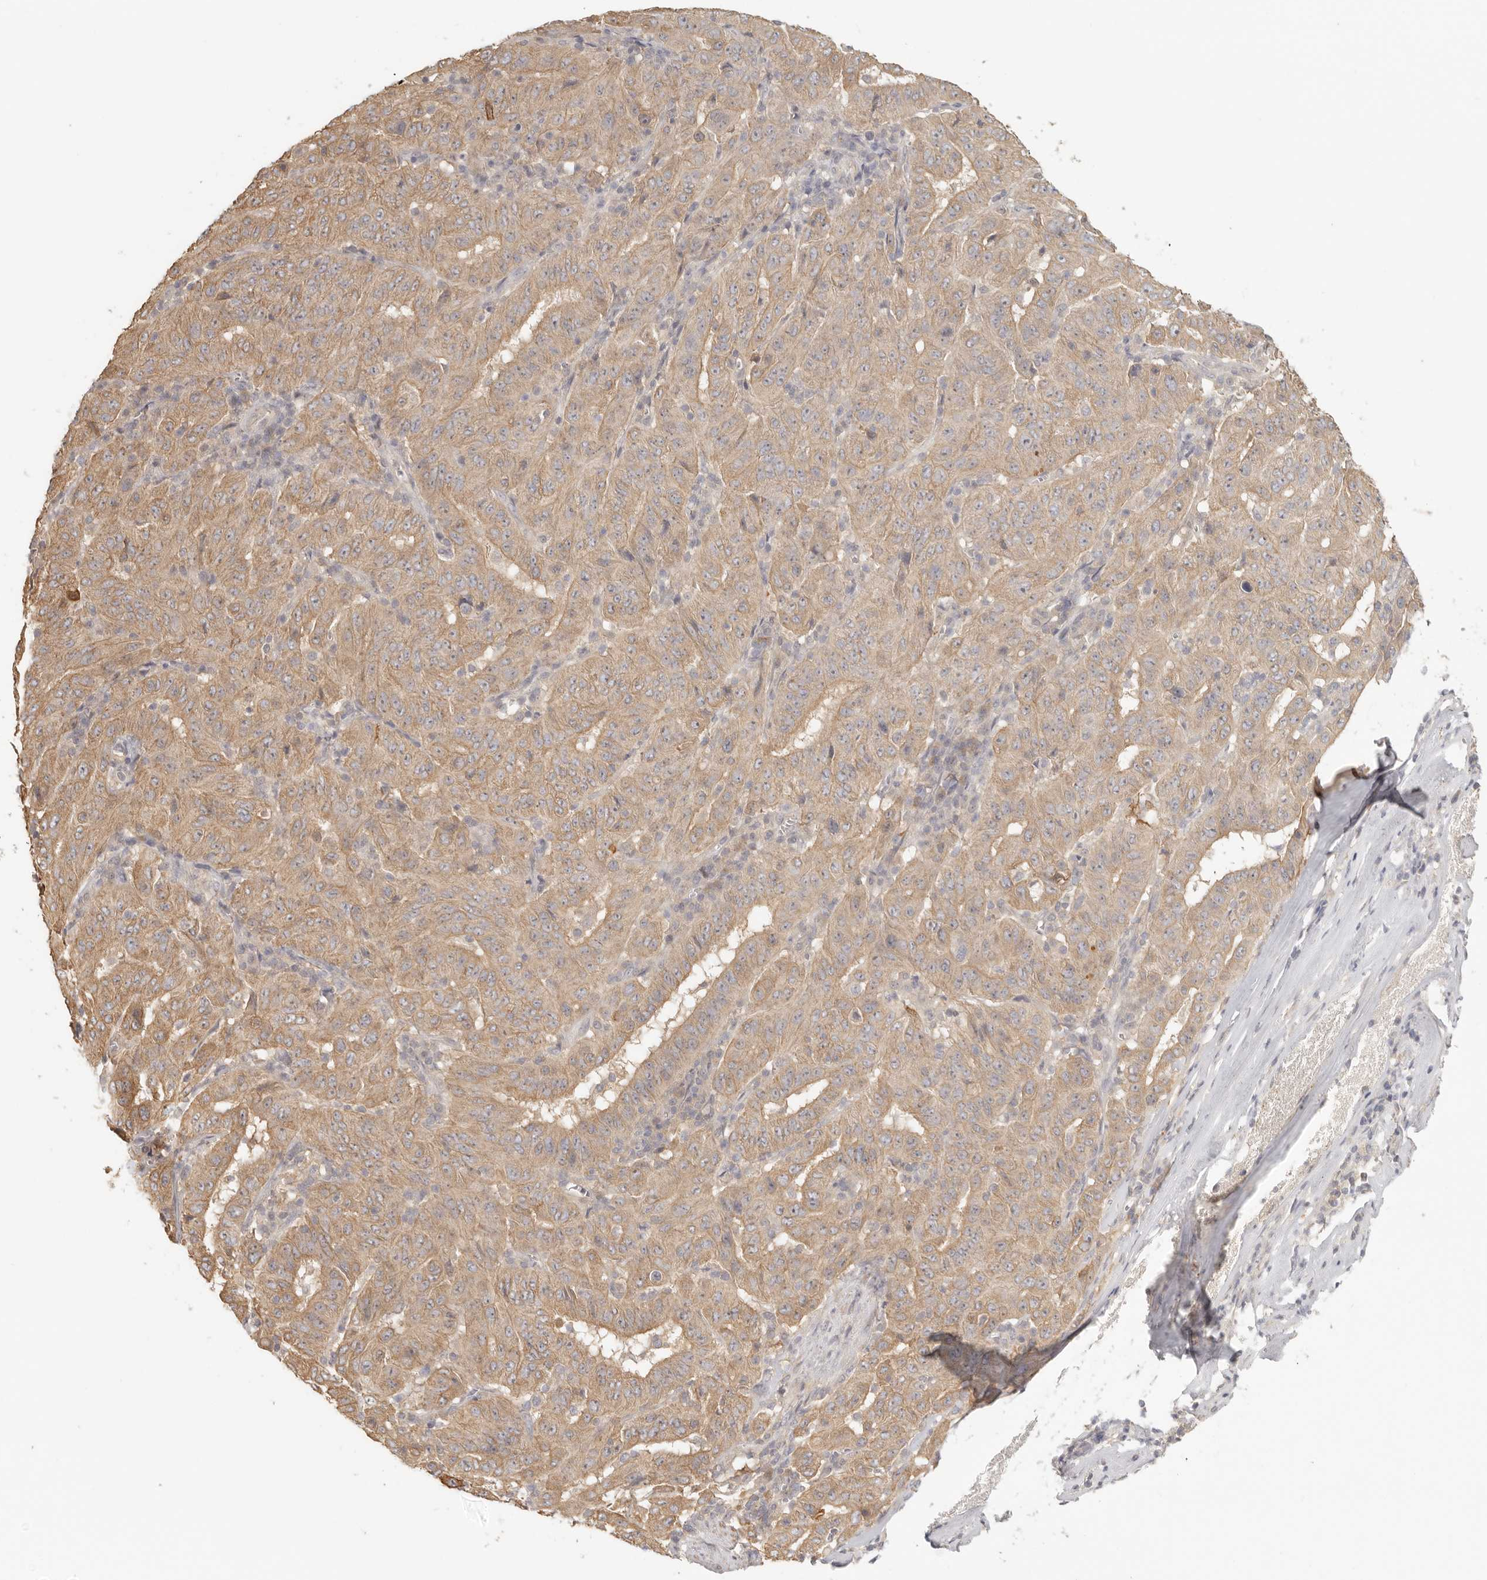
{"staining": {"intensity": "moderate", "quantity": ">75%", "location": "cytoplasmic/membranous"}, "tissue": "pancreatic cancer", "cell_type": "Tumor cells", "image_type": "cancer", "snomed": [{"axis": "morphology", "description": "Adenocarcinoma, NOS"}, {"axis": "topography", "description": "Pancreas"}], "caption": "An immunohistochemistry (IHC) histopathology image of neoplastic tissue is shown. Protein staining in brown highlights moderate cytoplasmic/membranous positivity in pancreatic cancer (adenocarcinoma) within tumor cells.", "gene": "AHDC1", "patient": {"sex": "male", "age": 63}}